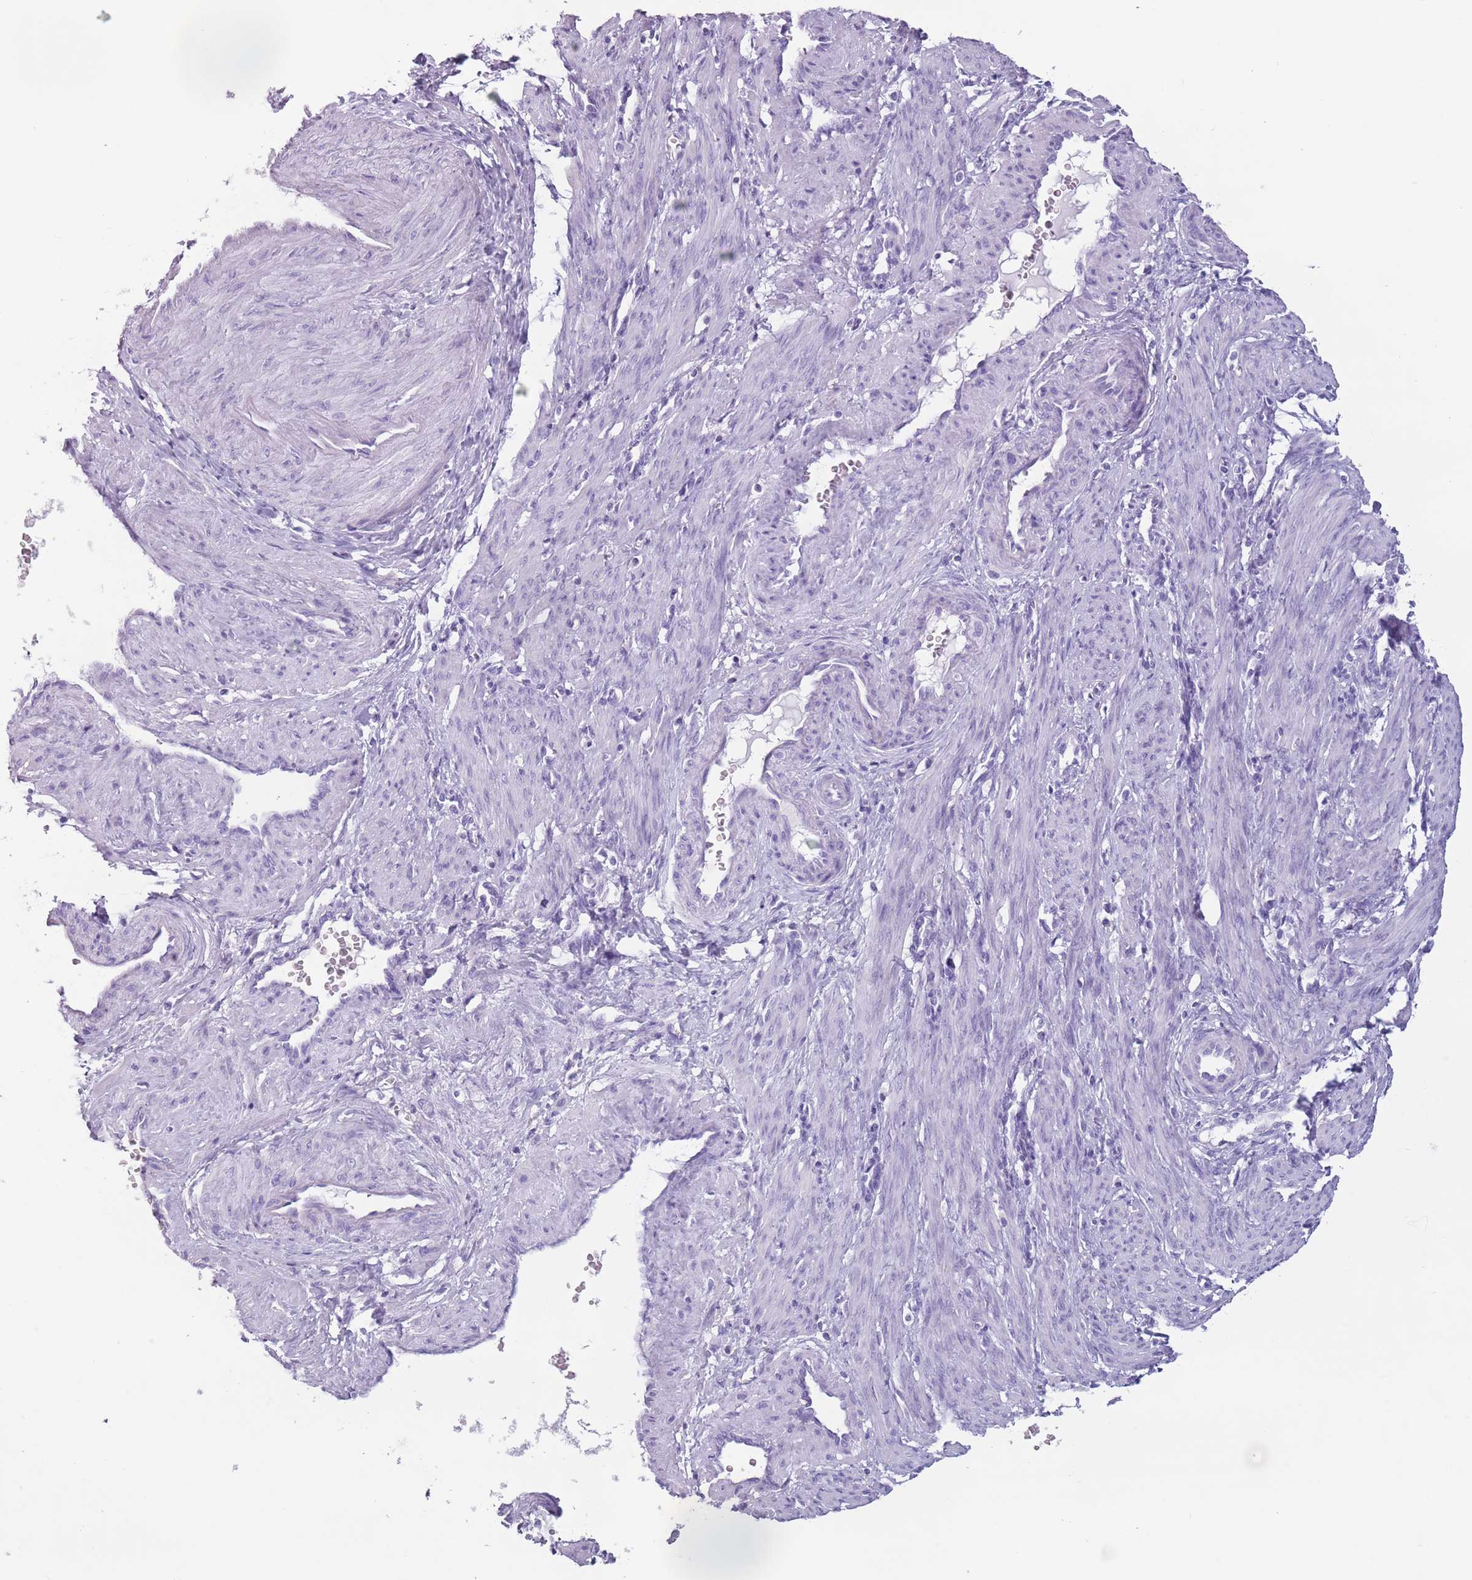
{"staining": {"intensity": "negative", "quantity": "none", "location": "none"}, "tissue": "smooth muscle", "cell_type": "Smooth muscle cells", "image_type": "normal", "snomed": [{"axis": "morphology", "description": "Normal tissue, NOS"}, {"axis": "topography", "description": "Endometrium"}], "caption": "Smooth muscle cells show no significant protein staining in benign smooth muscle. Brightfield microscopy of immunohistochemistry stained with DAB (3,3'-diaminobenzidine) (brown) and hematoxylin (blue), captured at high magnification.", "gene": "HYOU1", "patient": {"sex": "female", "age": 33}}